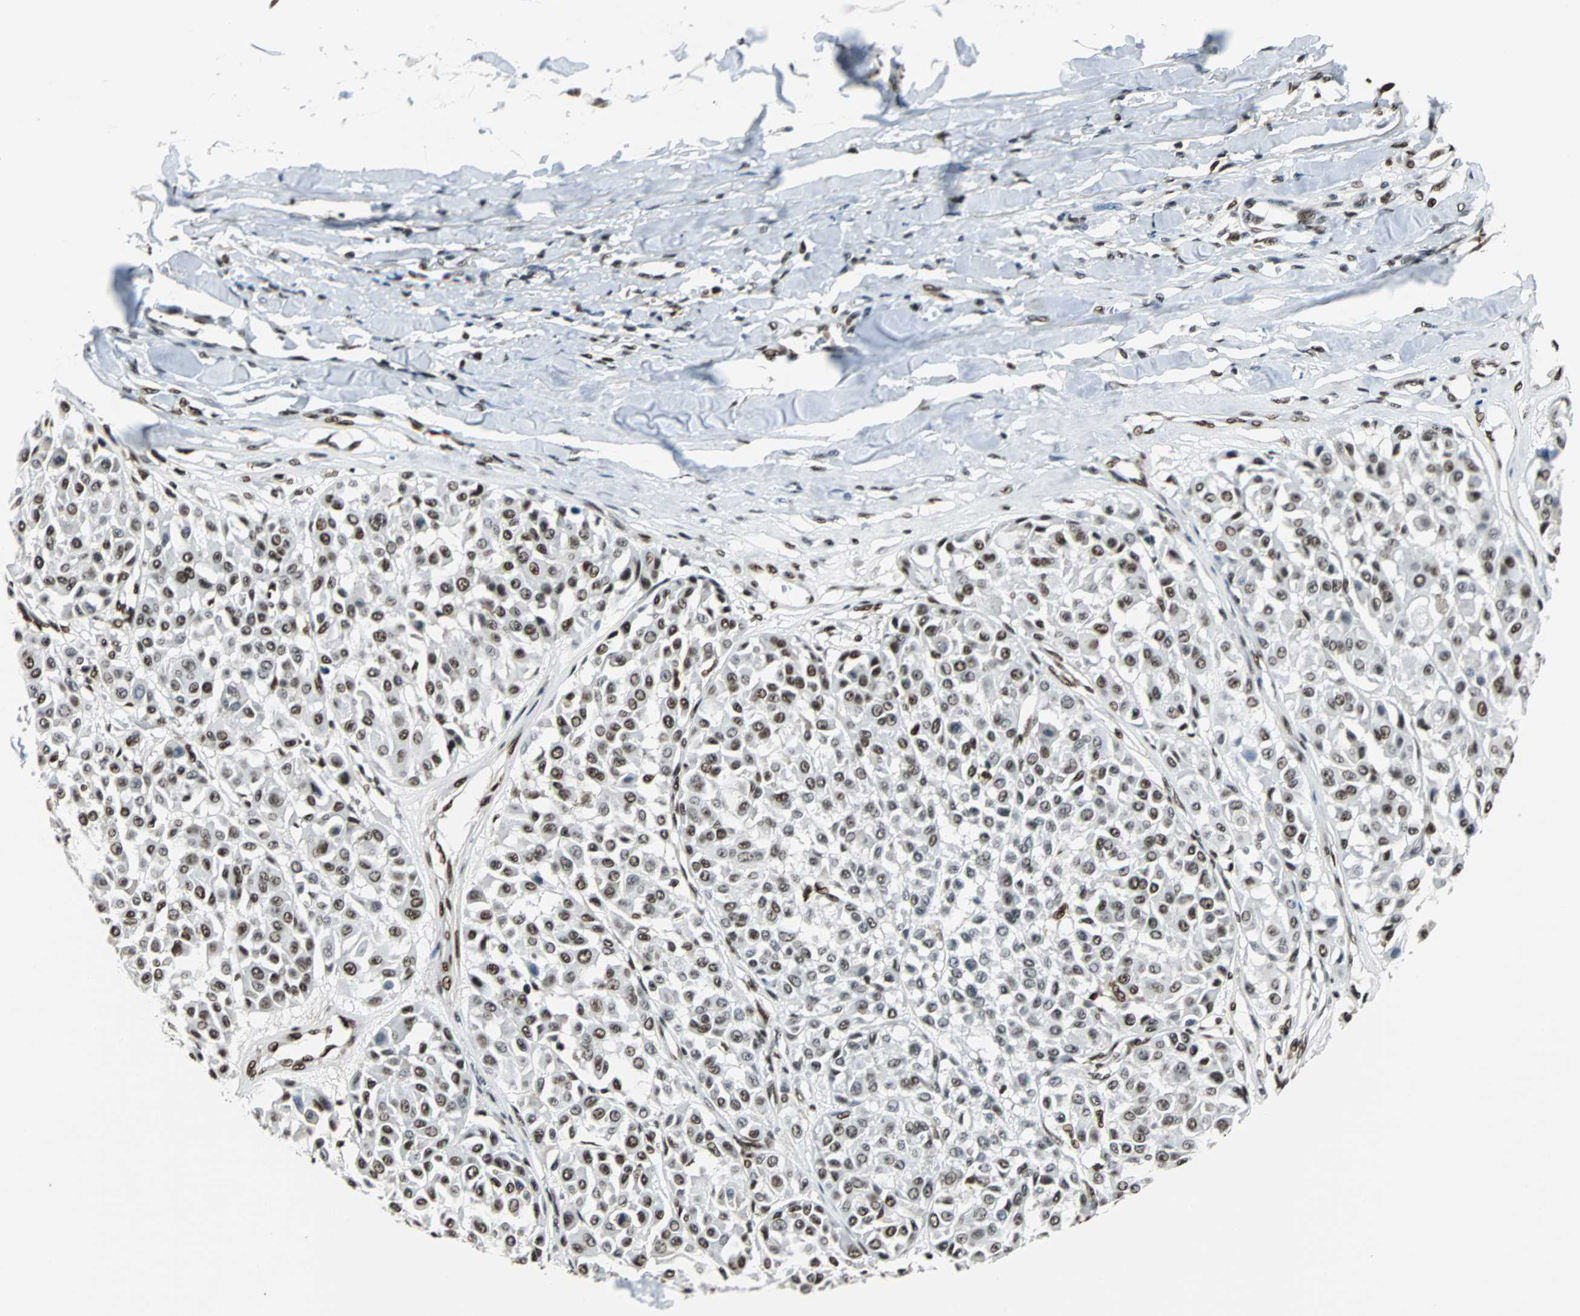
{"staining": {"intensity": "moderate", "quantity": ">75%", "location": "nuclear"}, "tissue": "melanoma", "cell_type": "Tumor cells", "image_type": "cancer", "snomed": [{"axis": "morphology", "description": "Malignant melanoma, Metastatic site"}, {"axis": "topography", "description": "Soft tissue"}], "caption": "Malignant melanoma (metastatic site) tissue demonstrates moderate nuclear expression in about >75% of tumor cells", "gene": "XRCC4", "patient": {"sex": "male", "age": 41}}